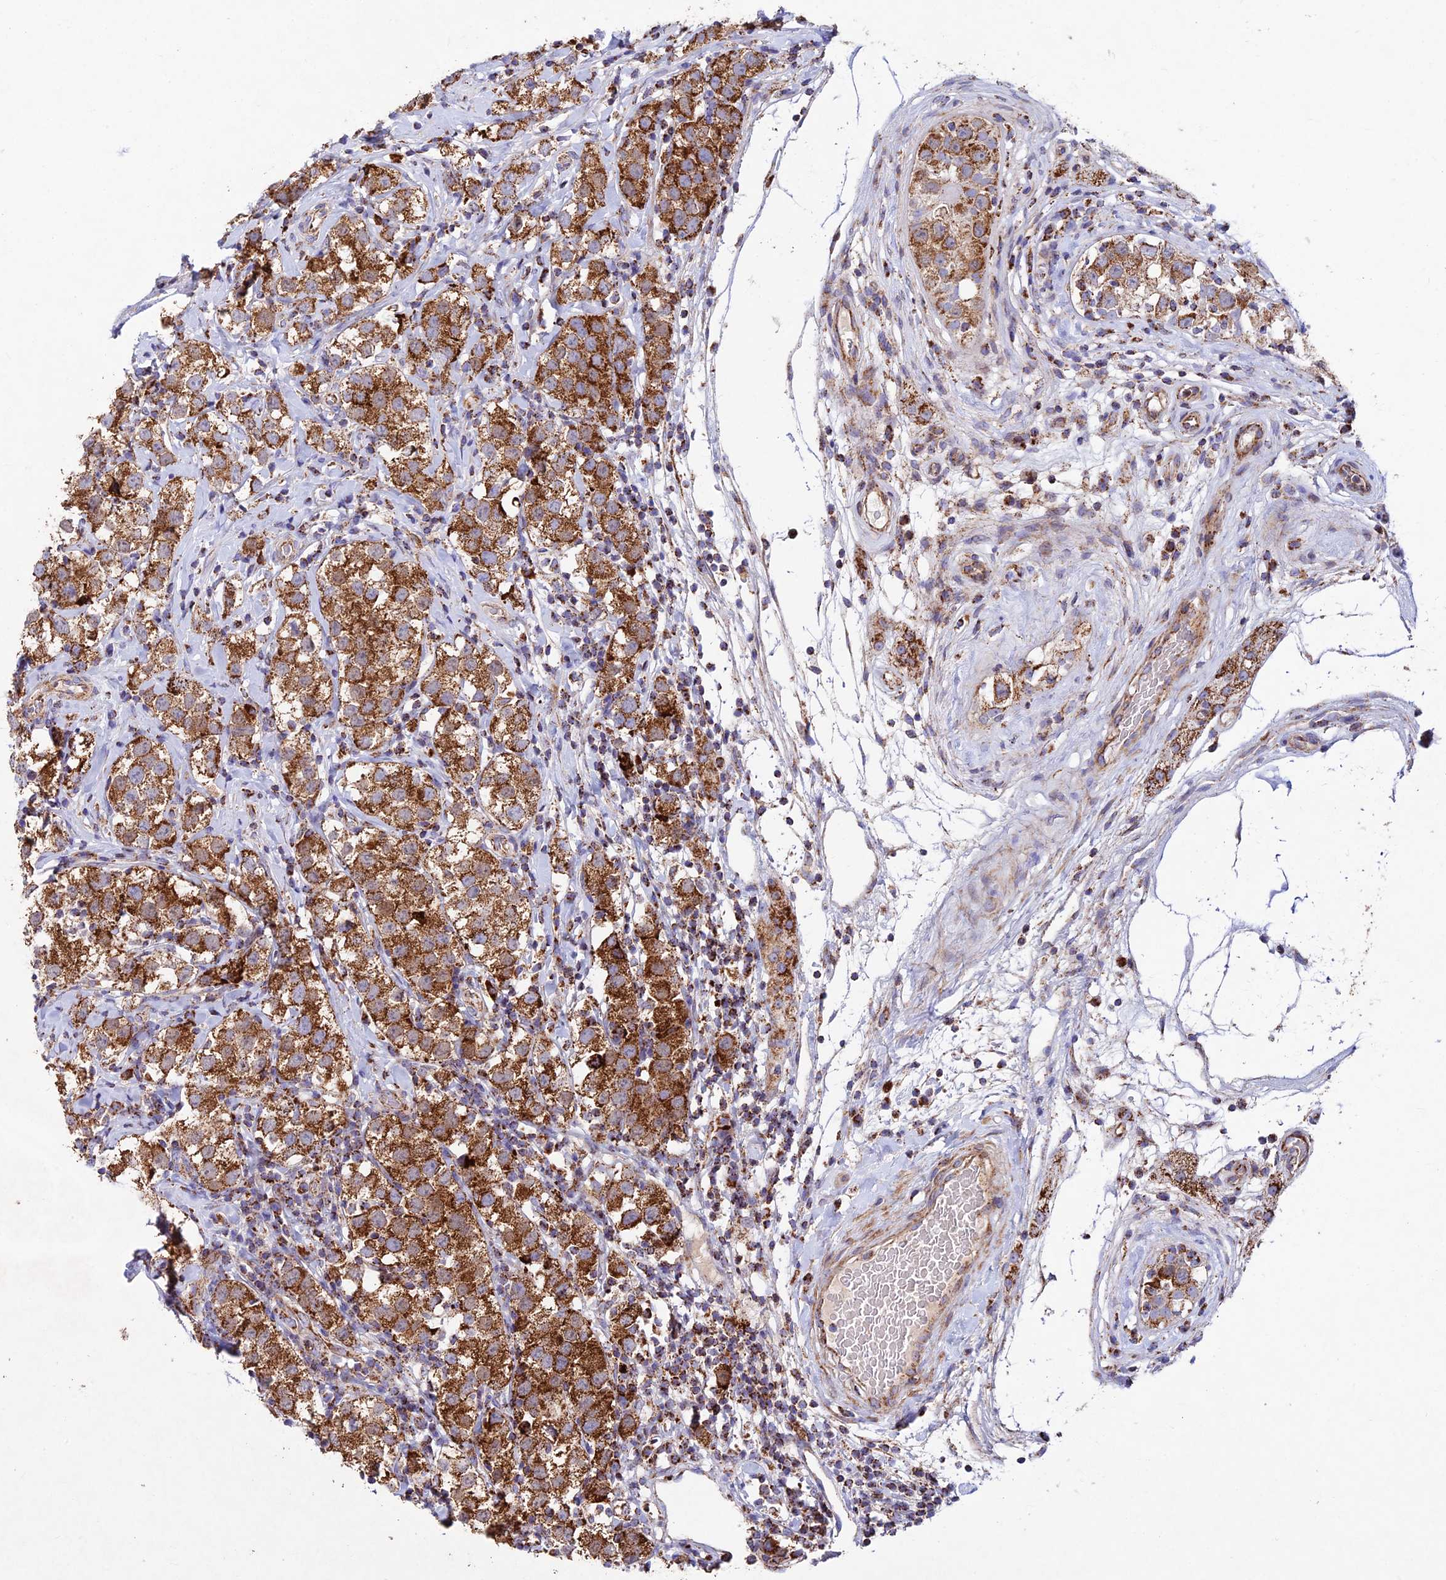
{"staining": {"intensity": "strong", "quantity": ">75%", "location": "cytoplasmic/membranous"}, "tissue": "testis cancer", "cell_type": "Tumor cells", "image_type": "cancer", "snomed": [{"axis": "morphology", "description": "Seminoma, NOS"}, {"axis": "topography", "description": "Testis"}], "caption": "Immunohistochemistry micrograph of testis cancer stained for a protein (brown), which reveals high levels of strong cytoplasmic/membranous positivity in approximately >75% of tumor cells.", "gene": "KHDC3L", "patient": {"sex": "male", "age": 34}}